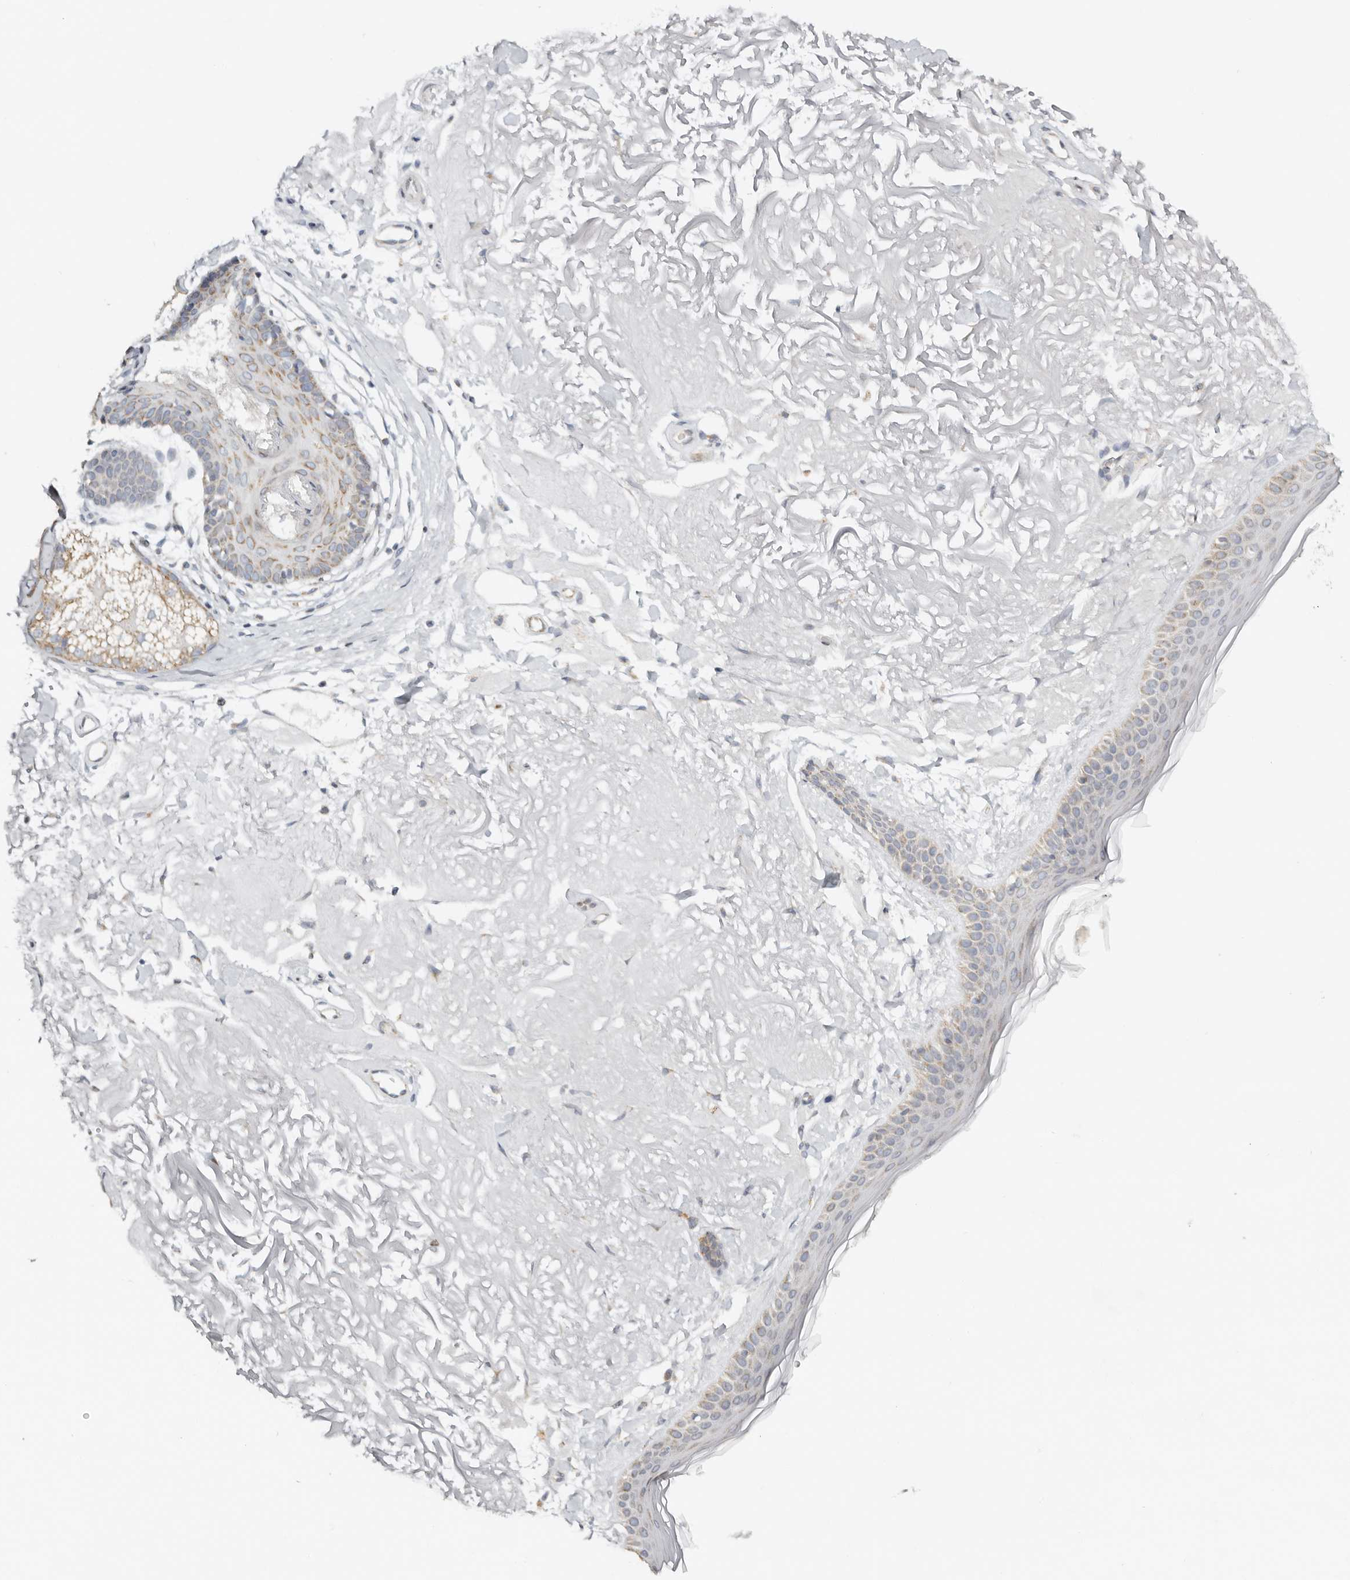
{"staining": {"intensity": "negative", "quantity": "none", "location": "none"}, "tissue": "skin", "cell_type": "Fibroblasts", "image_type": "normal", "snomed": [{"axis": "morphology", "description": "Normal tissue, NOS"}, {"axis": "topography", "description": "Skin"}, {"axis": "topography", "description": "Skeletal muscle"}], "caption": "Immunohistochemical staining of benign human skin reveals no significant staining in fibroblasts.", "gene": "KDF1", "patient": {"sex": "male", "age": 83}}